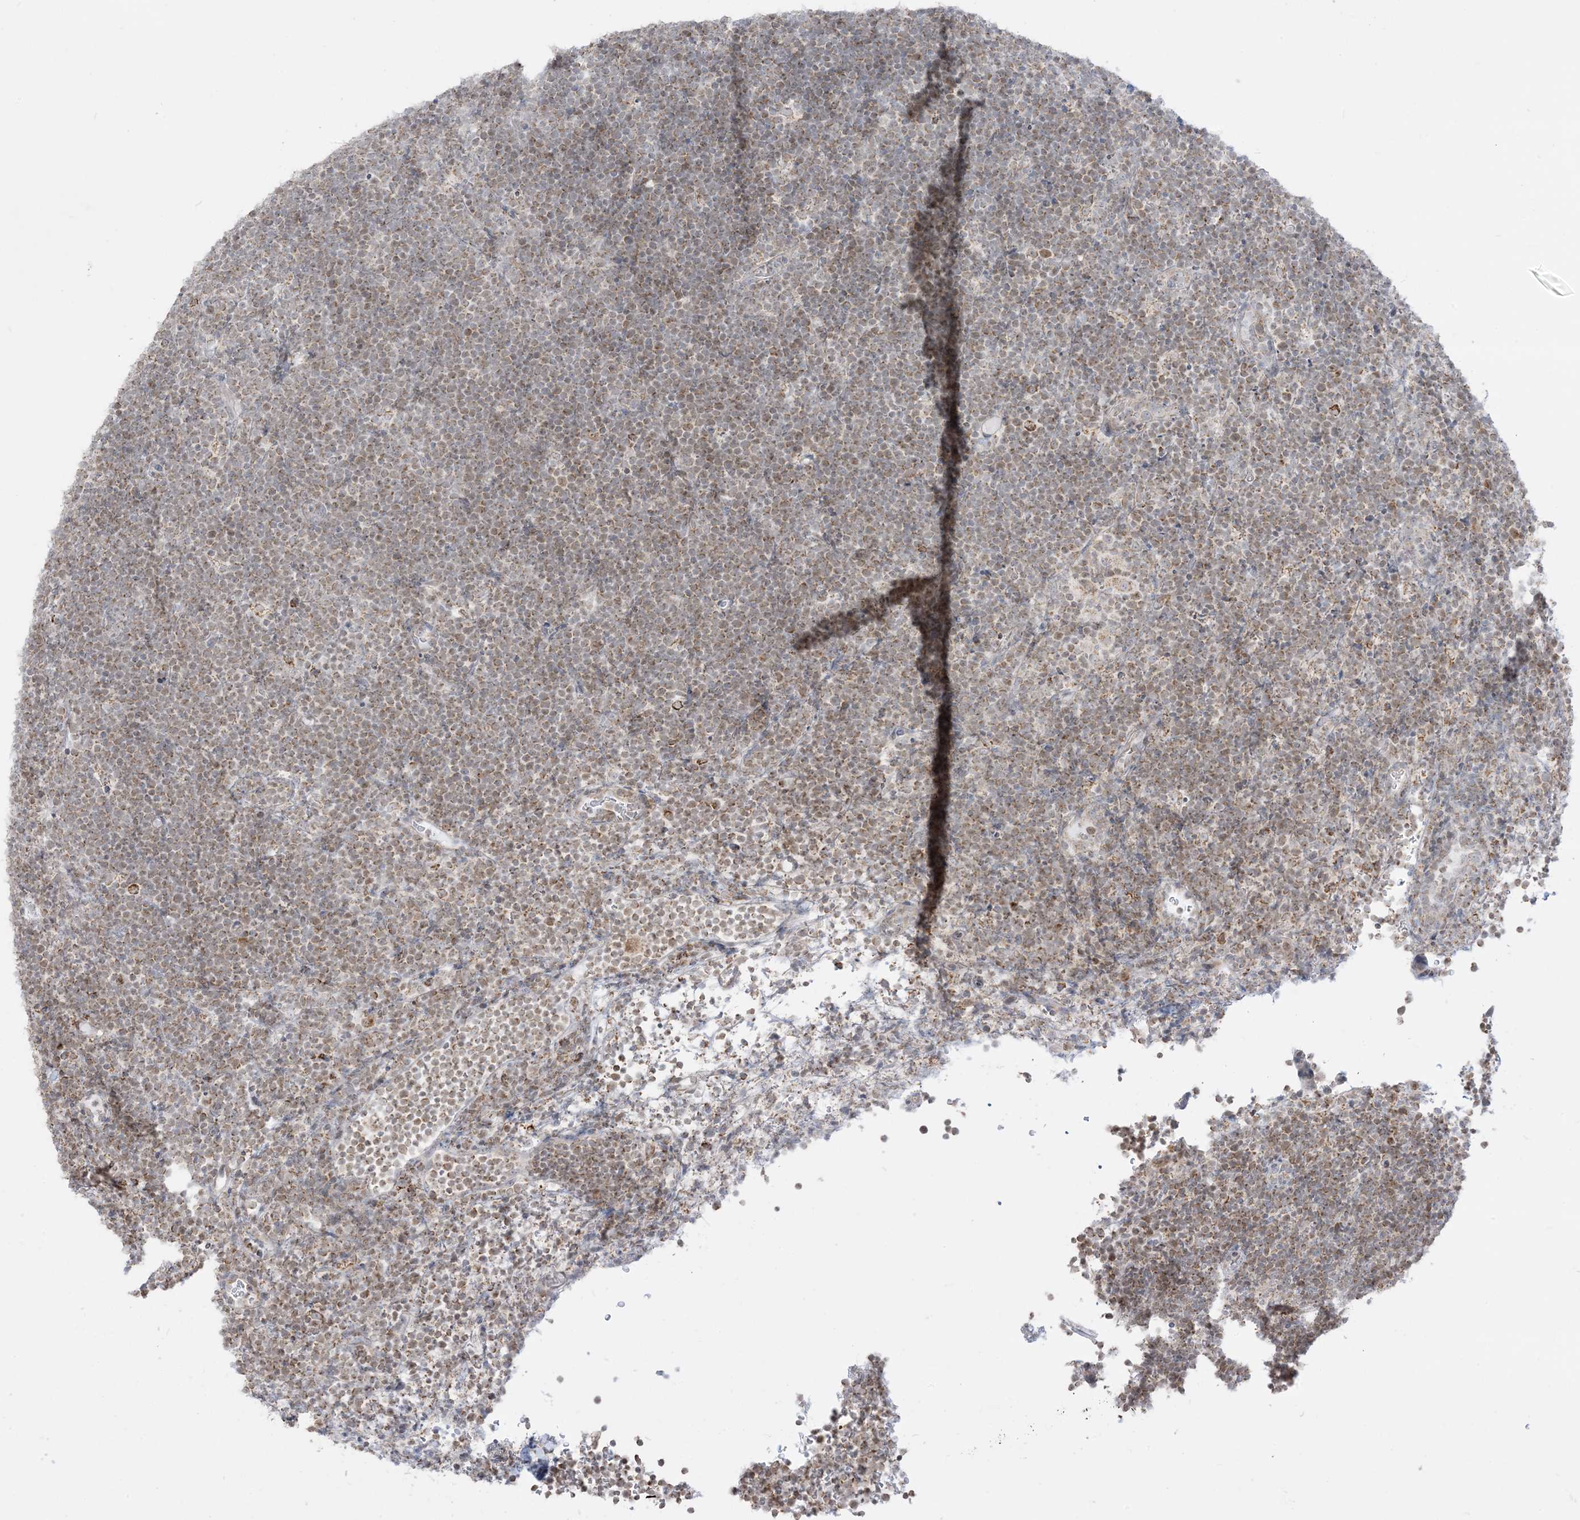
{"staining": {"intensity": "weak", "quantity": ">75%", "location": "cytoplasmic/membranous"}, "tissue": "lymphoma", "cell_type": "Tumor cells", "image_type": "cancer", "snomed": [{"axis": "morphology", "description": "Malignant lymphoma, non-Hodgkin's type, High grade"}, {"axis": "topography", "description": "Lymph node"}], "caption": "Lymphoma stained with a protein marker exhibits weak staining in tumor cells.", "gene": "KANSL3", "patient": {"sex": "male", "age": 13}}